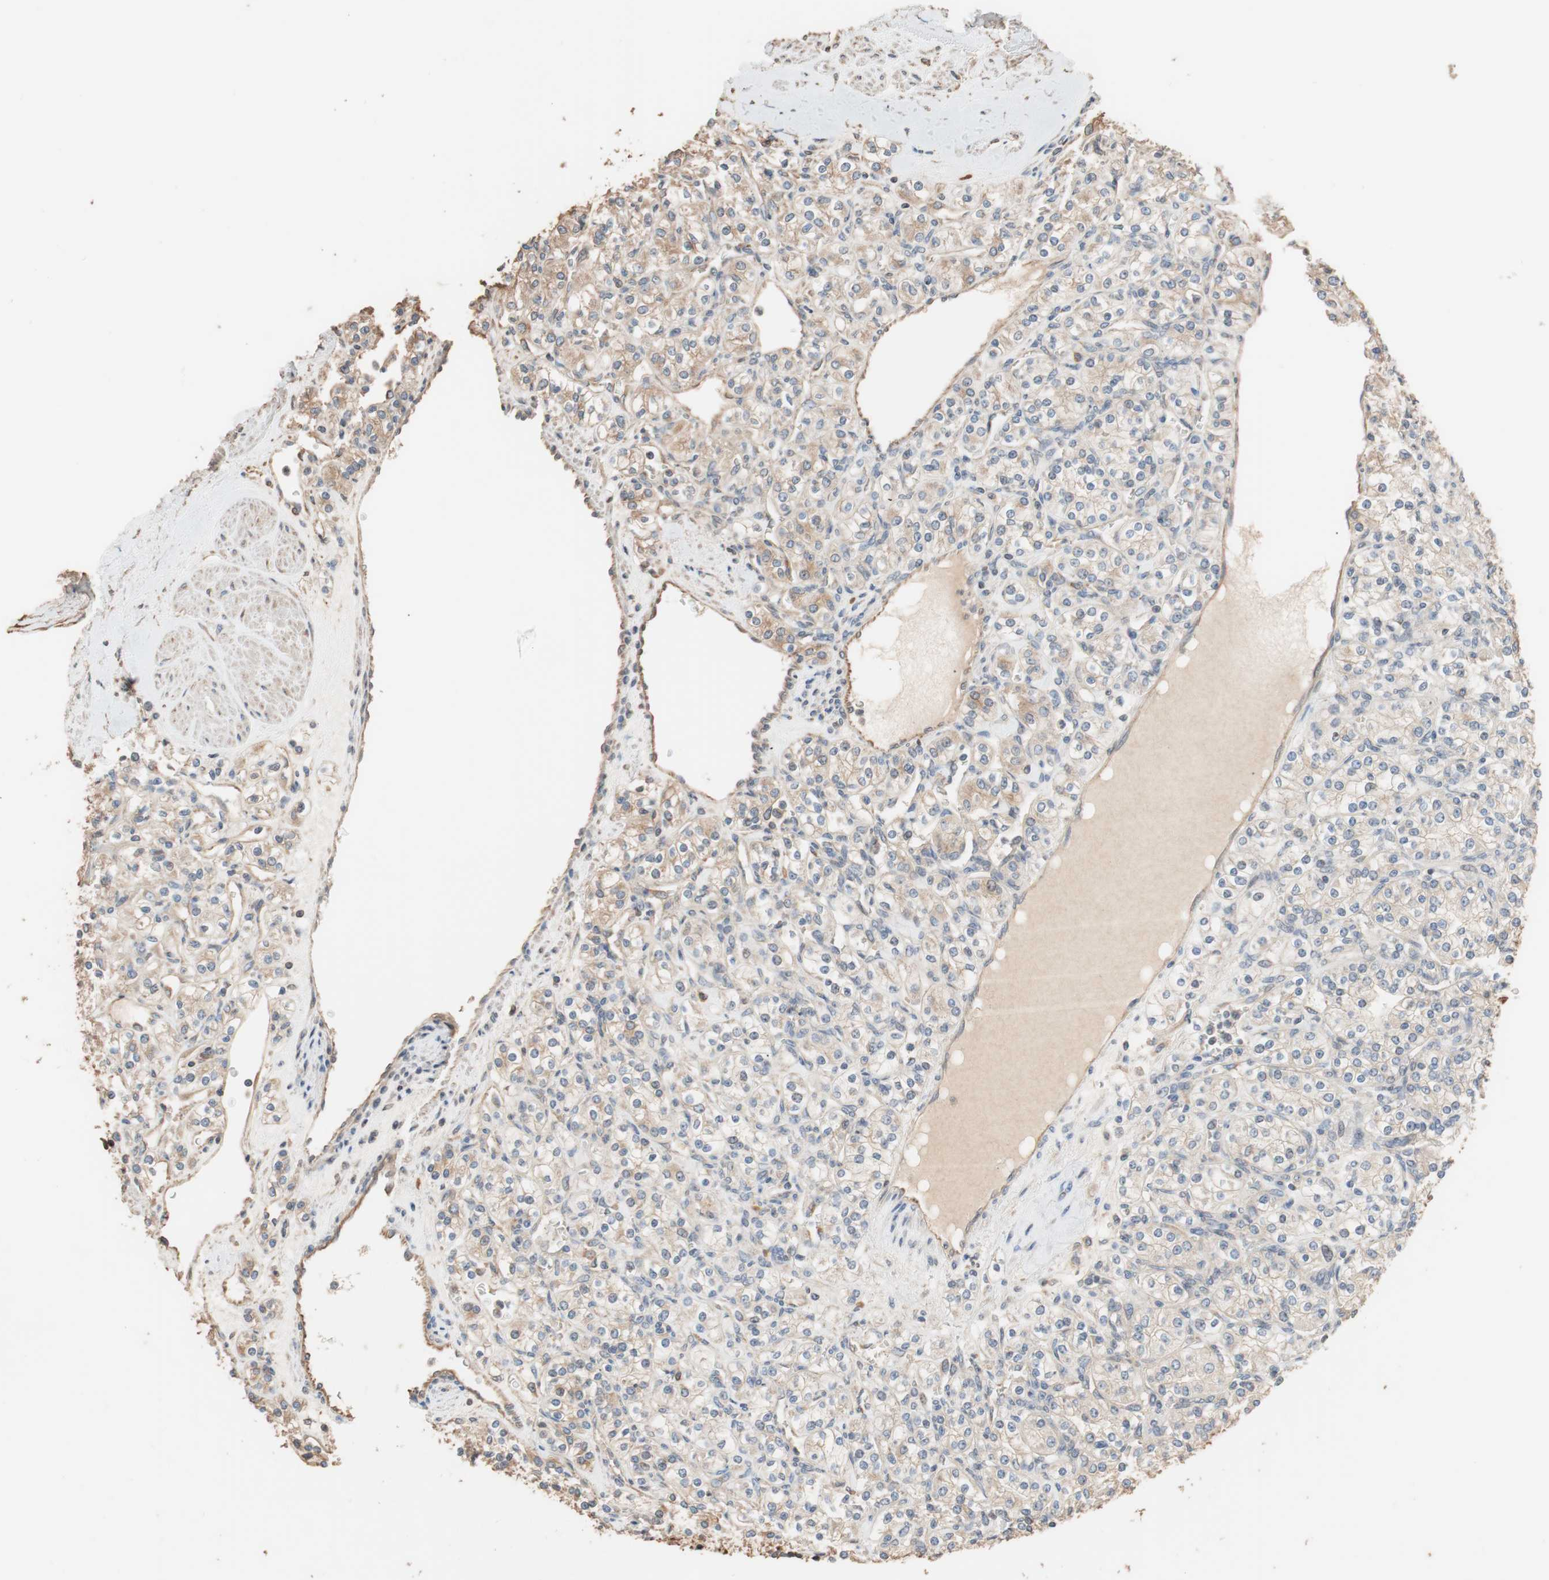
{"staining": {"intensity": "weak", "quantity": ">75%", "location": "cytoplasmic/membranous"}, "tissue": "renal cancer", "cell_type": "Tumor cells", "image_type": "cancer", "snomed": [{"axis": "morphology", "description": "Adenocarcinoma, NOS"}, {"axis": "topography", "description": "Kidney"}], "caption": "Immunohistochemistry of human adenocarcinoma (renal) demonstrates low levels of weak cytoplasmic/membranous staining in approximately >75% of tumor cells. The staining is performed using DAB brown chromogen to label protein expression. The nuclei are counter-stained blue using hematoxylin.", "gene": "TUBB", "patient": {"sex": "male", "age": 77}}